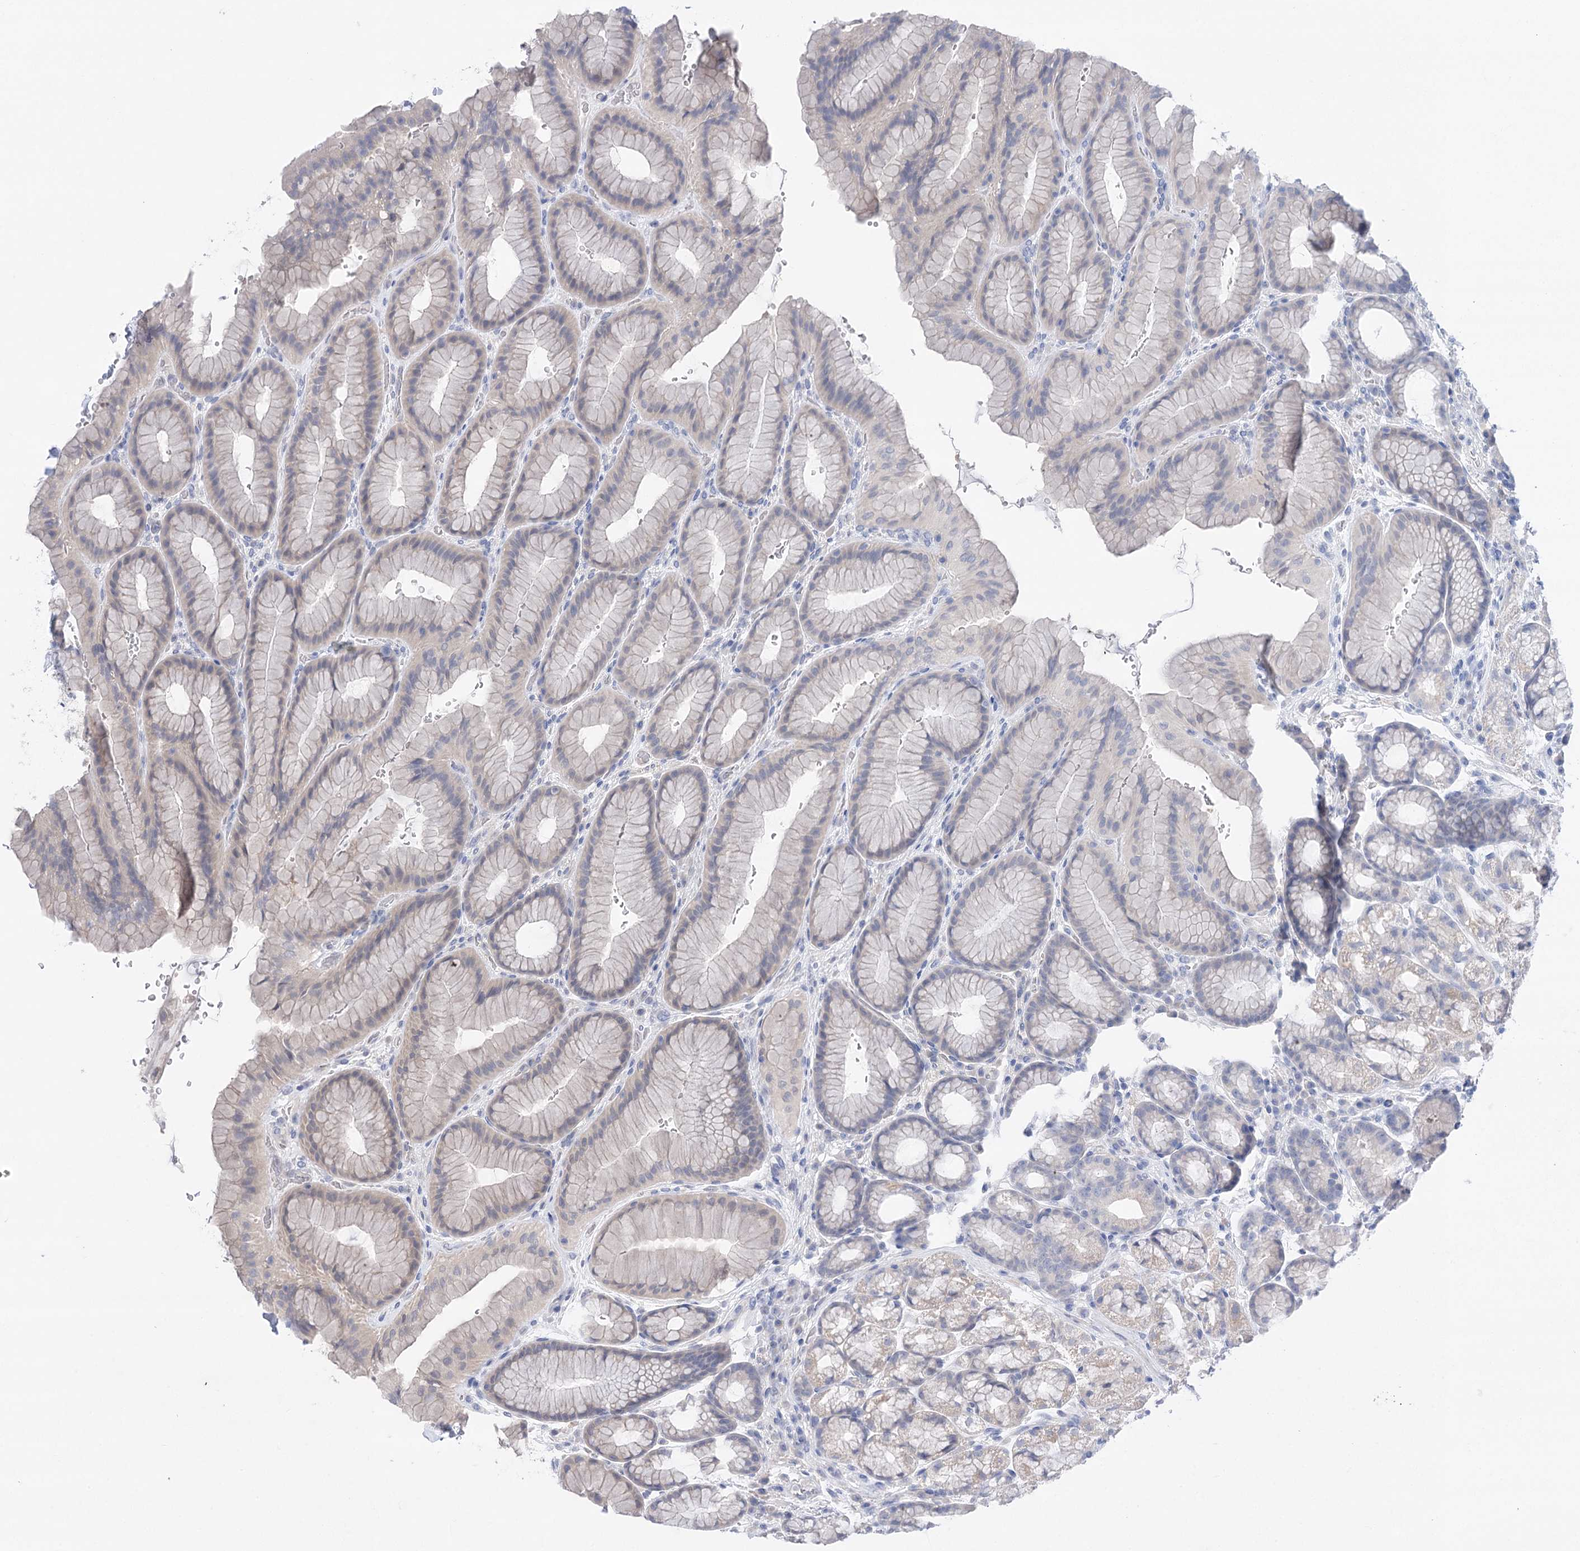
{"staining": {"intensity": "weak", "quantity": "<25%", "location": "cytoplasmic/membranous"}, "tissue": "stomach", "cell_type": "Glandular cells", "image_type": "normal", "snomed": [{"axis": "morphology", "description": "Normal tissue, NOS"}, {"axis": "morphology", "description": "Adenocarcinoma, NOS"}, {"axis": "topography", "description": "Stomach"}], "caption": "Glandular cells are negative for protein expression in normal human stomach. (DAB (3,3'-diaminobenzidine) immunohistochemistry (IHC) with hematoxylin counter stain).", "gene": "LALBA", "patient": {"sex": "male", "age": 57}}